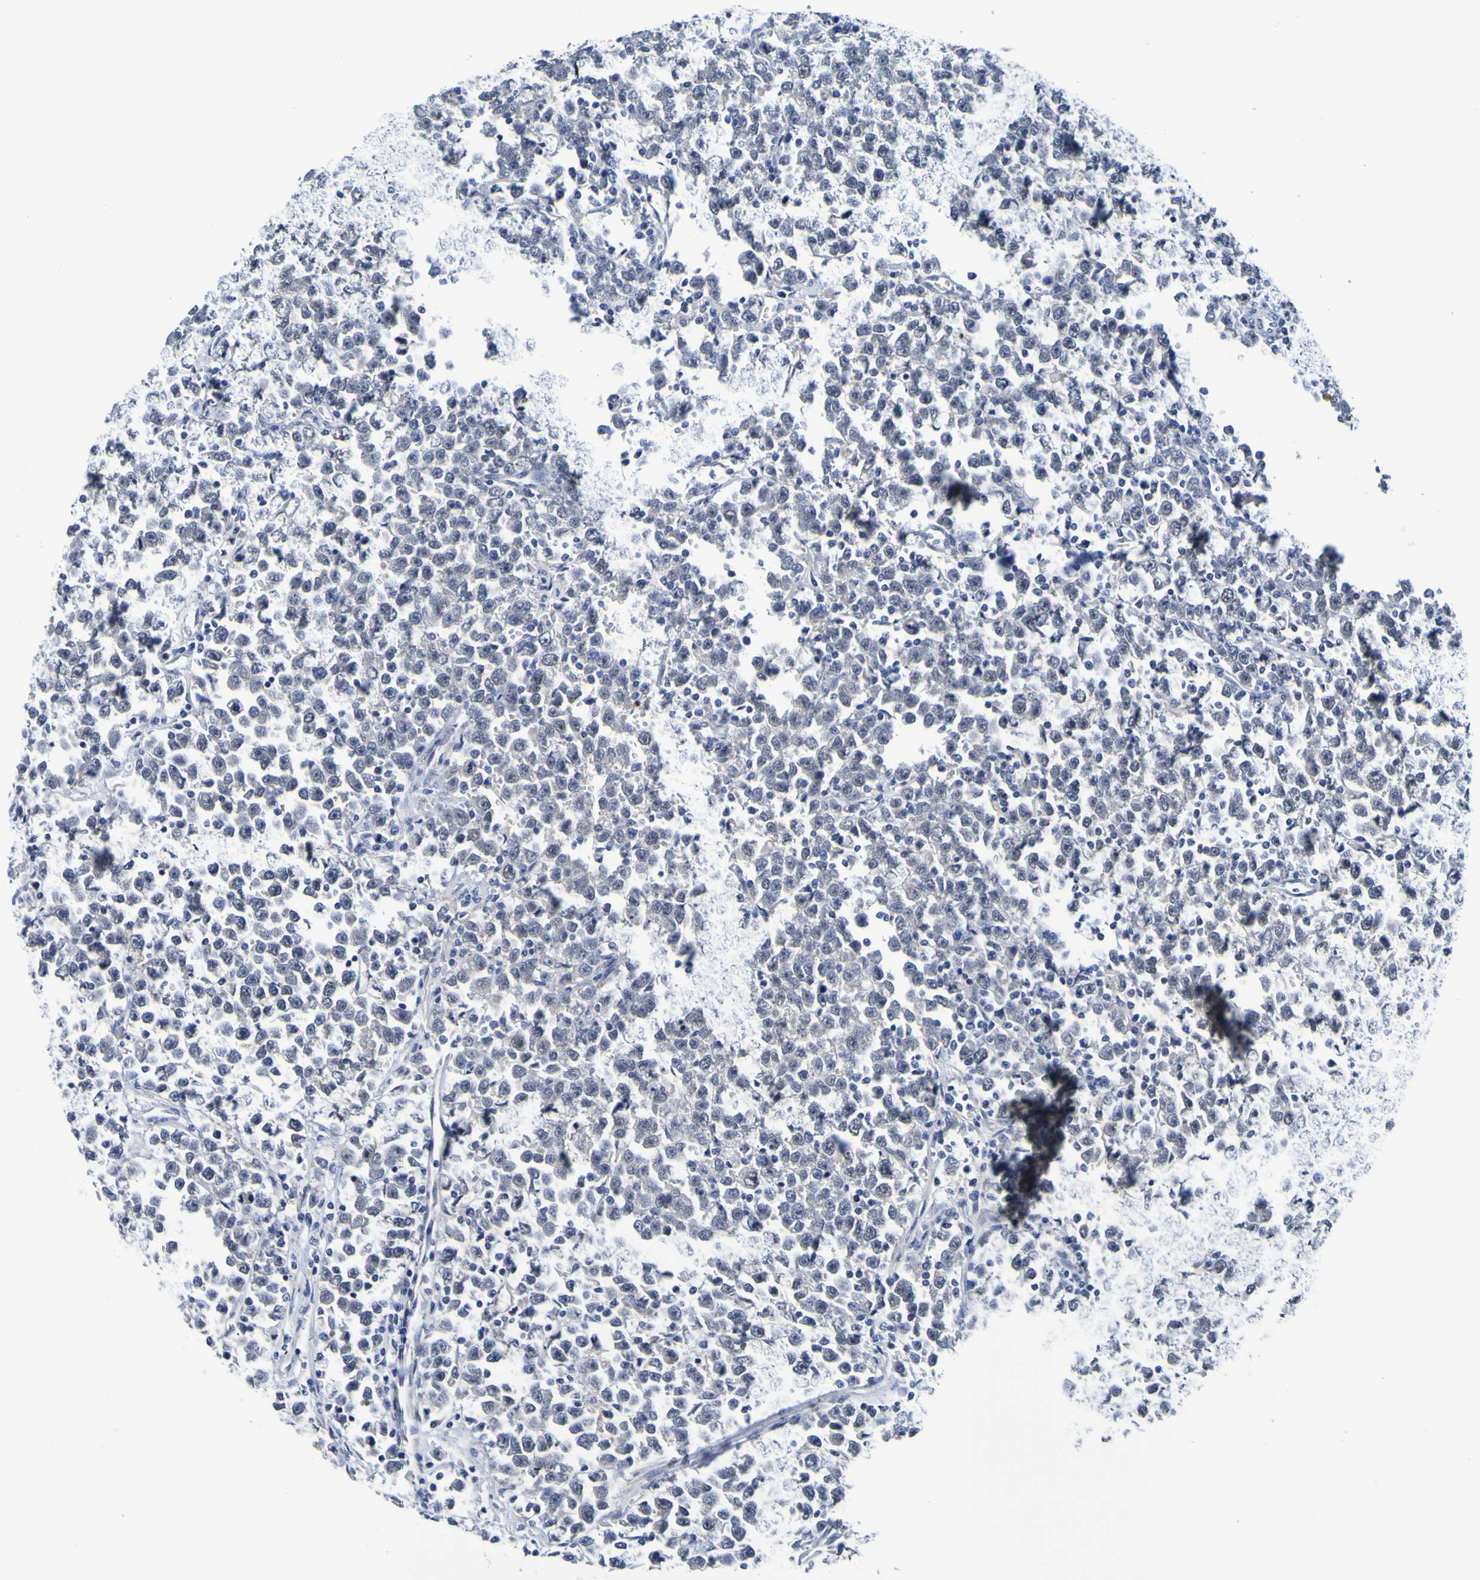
{"staining": {"intensity": "negative", "quantity": "none", "location": "none"}, "tissue": "testis cancer", "cell_type": "Tumor cells", "image_type": "cancer", "snomed": [{"axis": "morphology", "description": "Seminoma, NOS"}, {"axis": "topography", "description": "Testis"}], "caption": "This is an IHC micrograph of human testis cancer. There is no positivity in tumor cells.", "gene": "VMA21", "patient": {"sex": "male", "age": 43}}